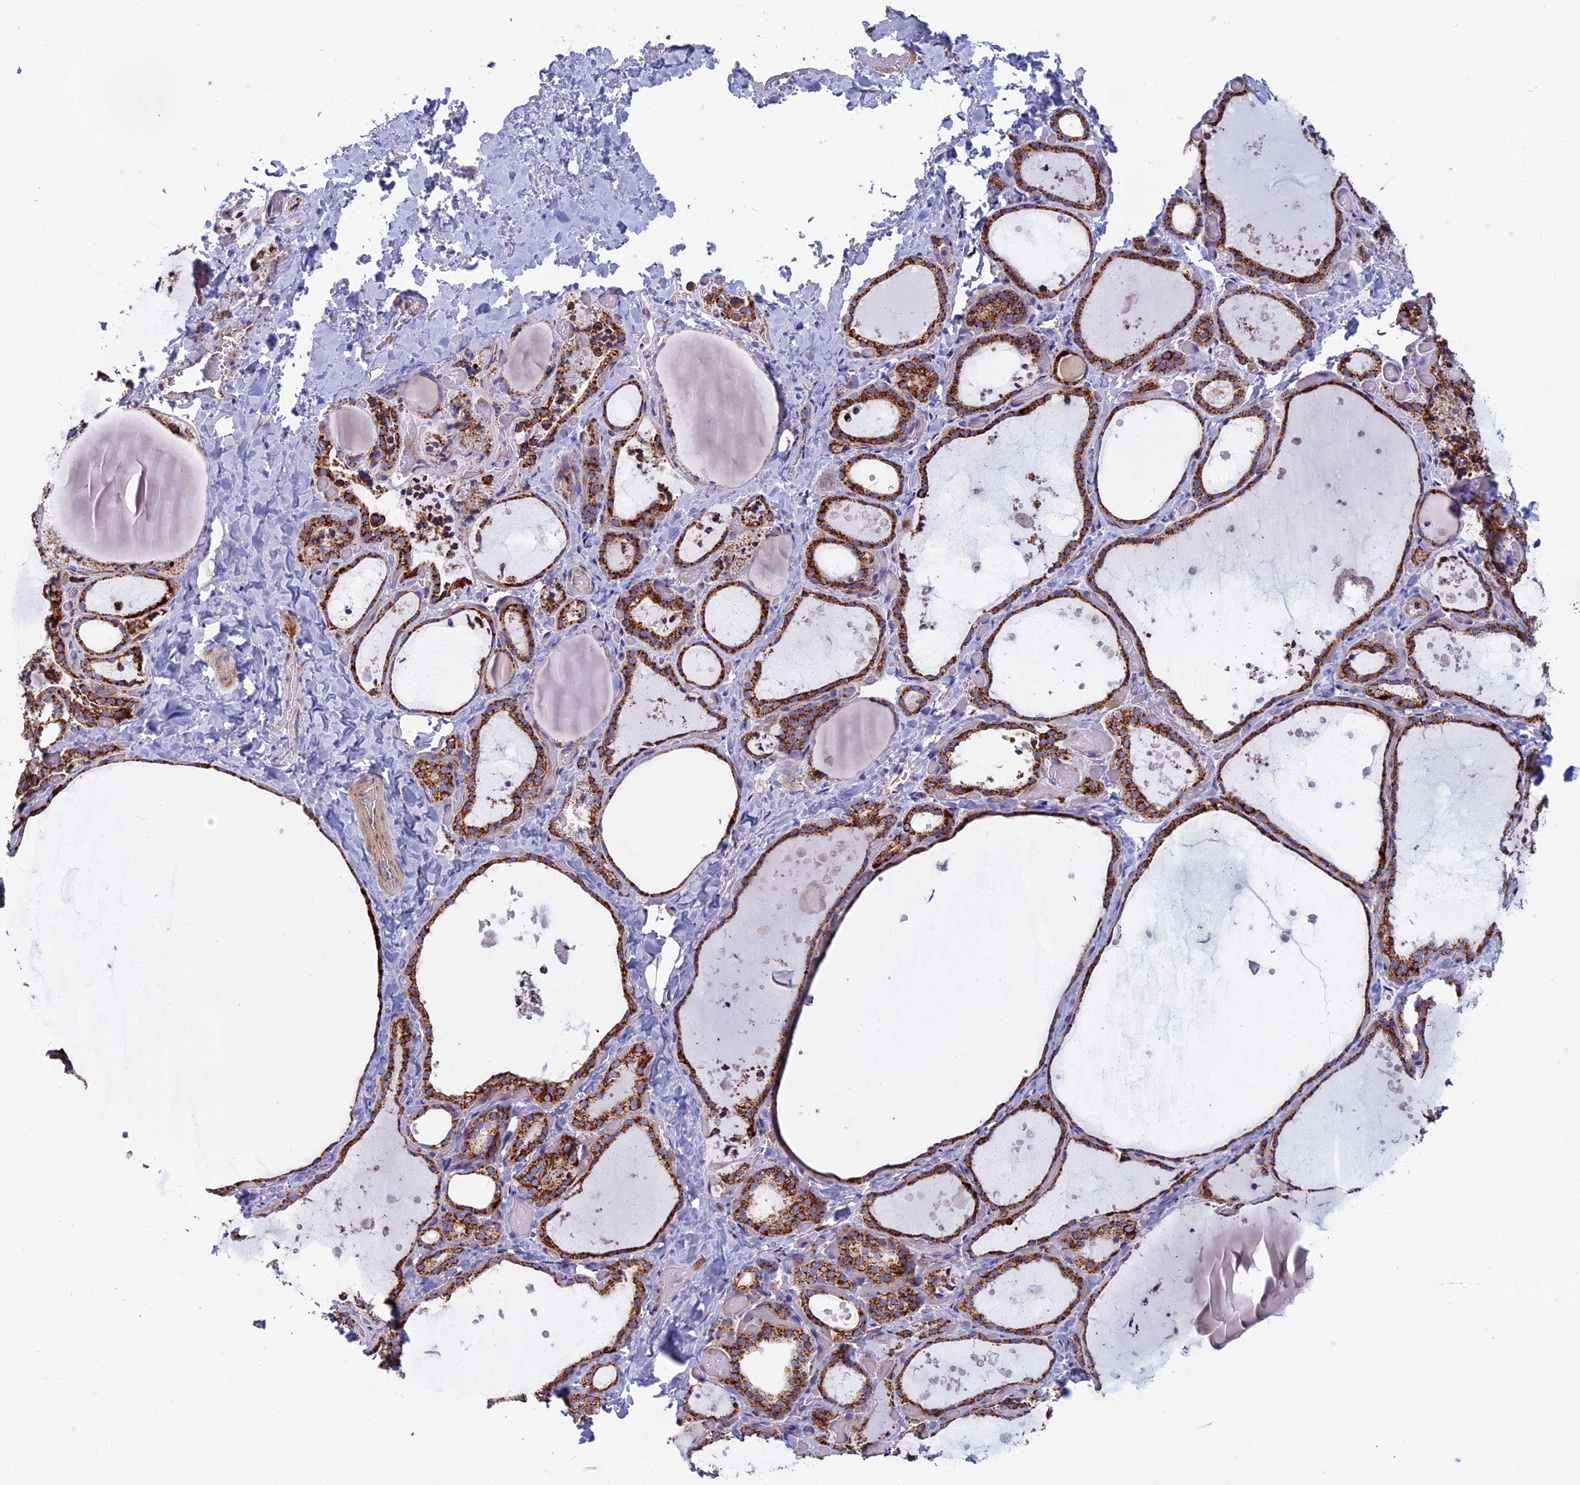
{"staining": {"intensity": "strong", "quantity": ">75%", "location": "cytoplasmic/membranous"}, "tissue": "thyroid gland", "cell_type": "Glandular cells", "image_type": "normal", "snomed": [{"axis": "morphology", "description": "Normal tissue, NOS"}, {"axis": "topography", "description": "Thyroid gland"}], "caption": "Glandular cells display high levels of strong cytoplasmic/membranous expression in approximately >75% of cells in unremarkable thyroid gland. Using DAB (3,3'-diaminobenzidine) (brown) and hematoxylin (blue) stains, captured at high magnification using brightfield microscopy.", "gene": "HSD17B8", "patient": {"sex": "female", "age": 44}}